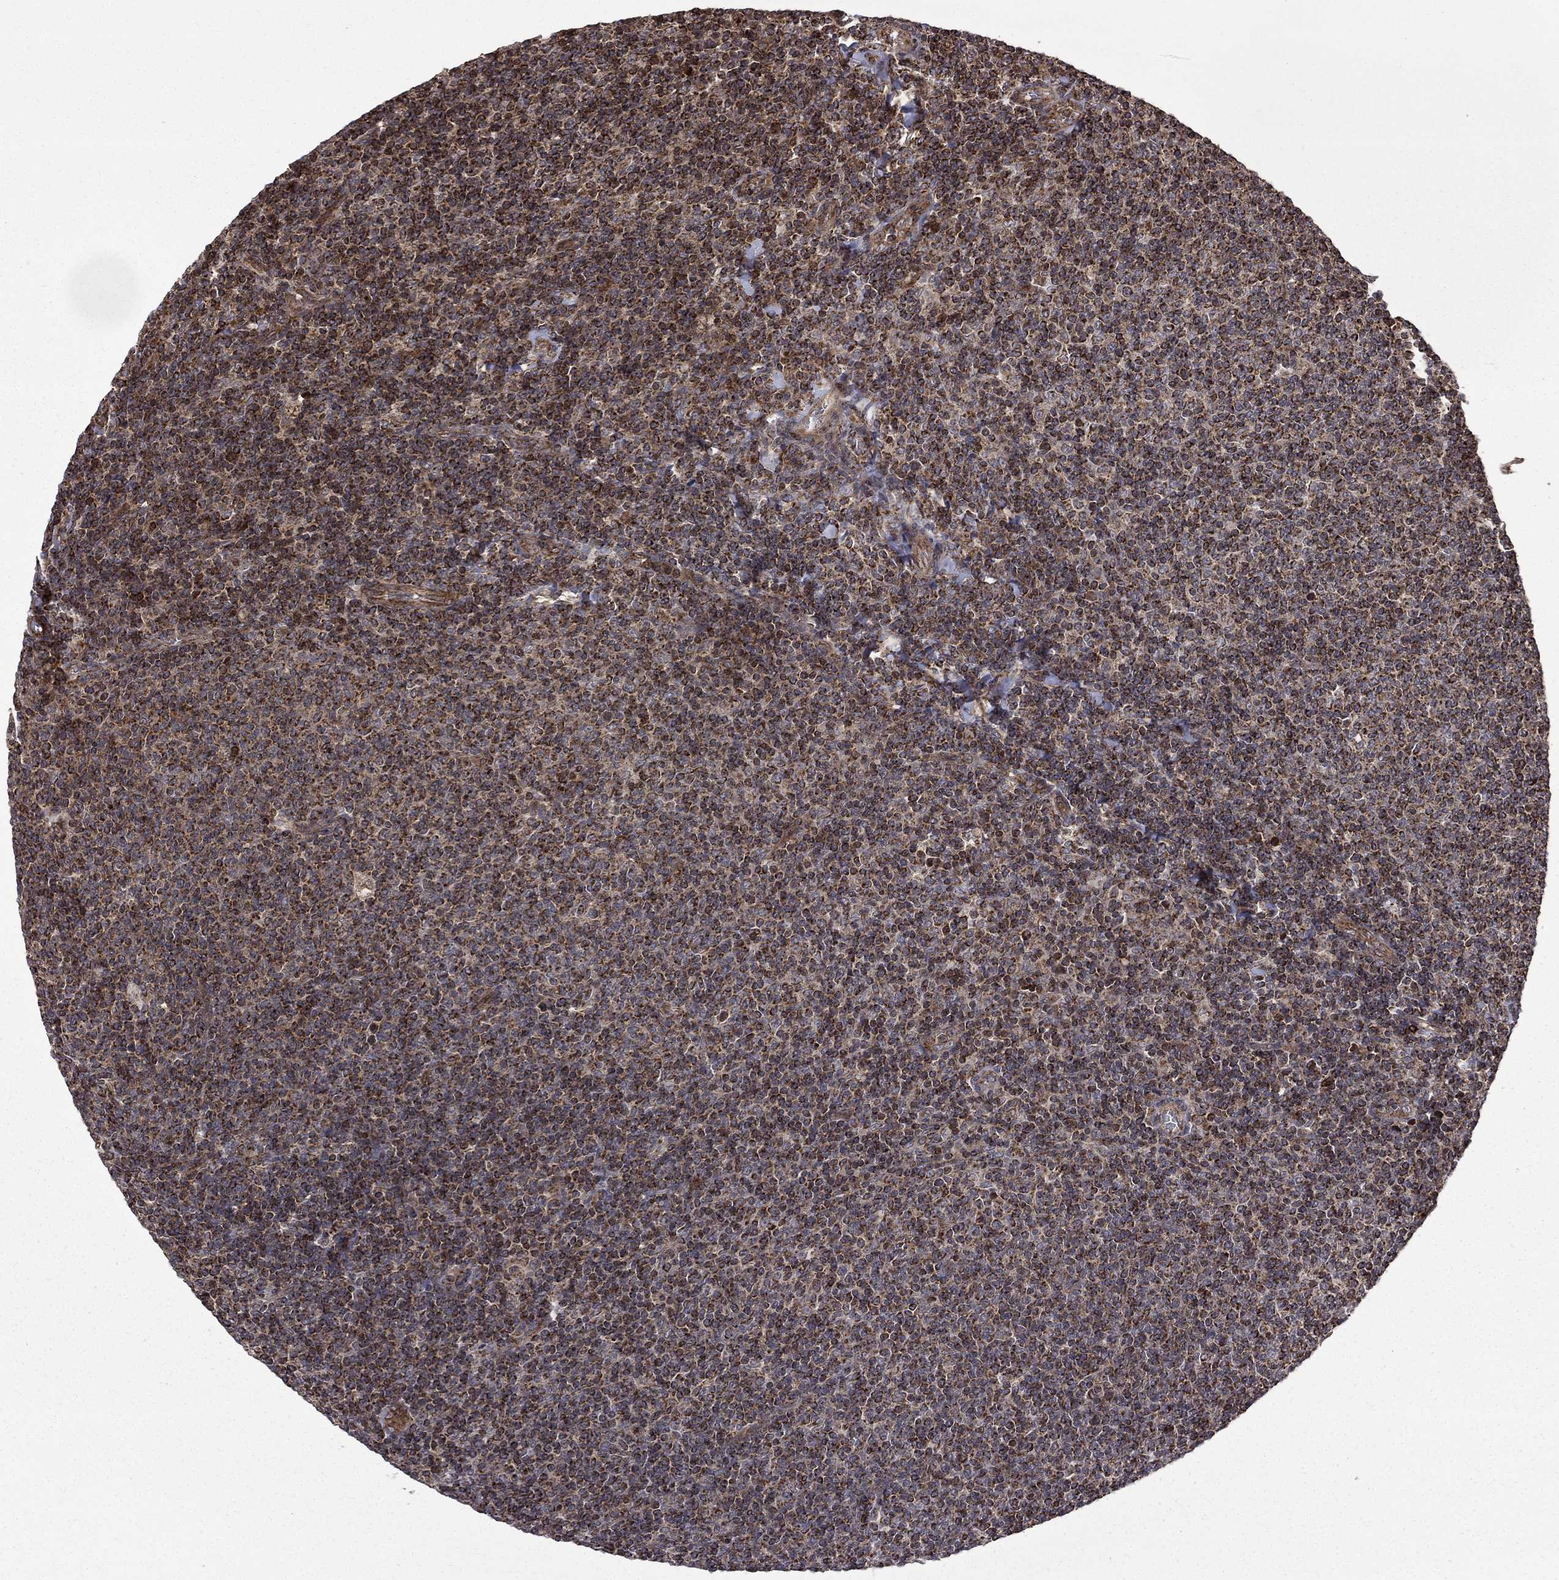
{"staining": {"intensity": "strong", "quantity": ">75%", "location": "cytoplasmic/membranous"}, "tissue": "lymphoma", "cell_type": "Tumor cells", "image_type": "cancer", "snomed": [{"axis": "morphology", "description": "Malignant lymphoma, non-Hodgkin's type, Low grade"}, {"axis": "topography", "description": "Lymph node"}], "caption": "High-magnification brightfield microscopy of lymphoma stained with DAB (brown) and counterstained with hematoxylin (blue). tumor cells exhibit strong cytoplasmic/membranous staining is present in approximately>75% of cells. (brown staining indicates protein expression, while blue staining denotes nuclei).", "gene": "GIMAP6", "patient": {"sex": "male", "age": 52}}